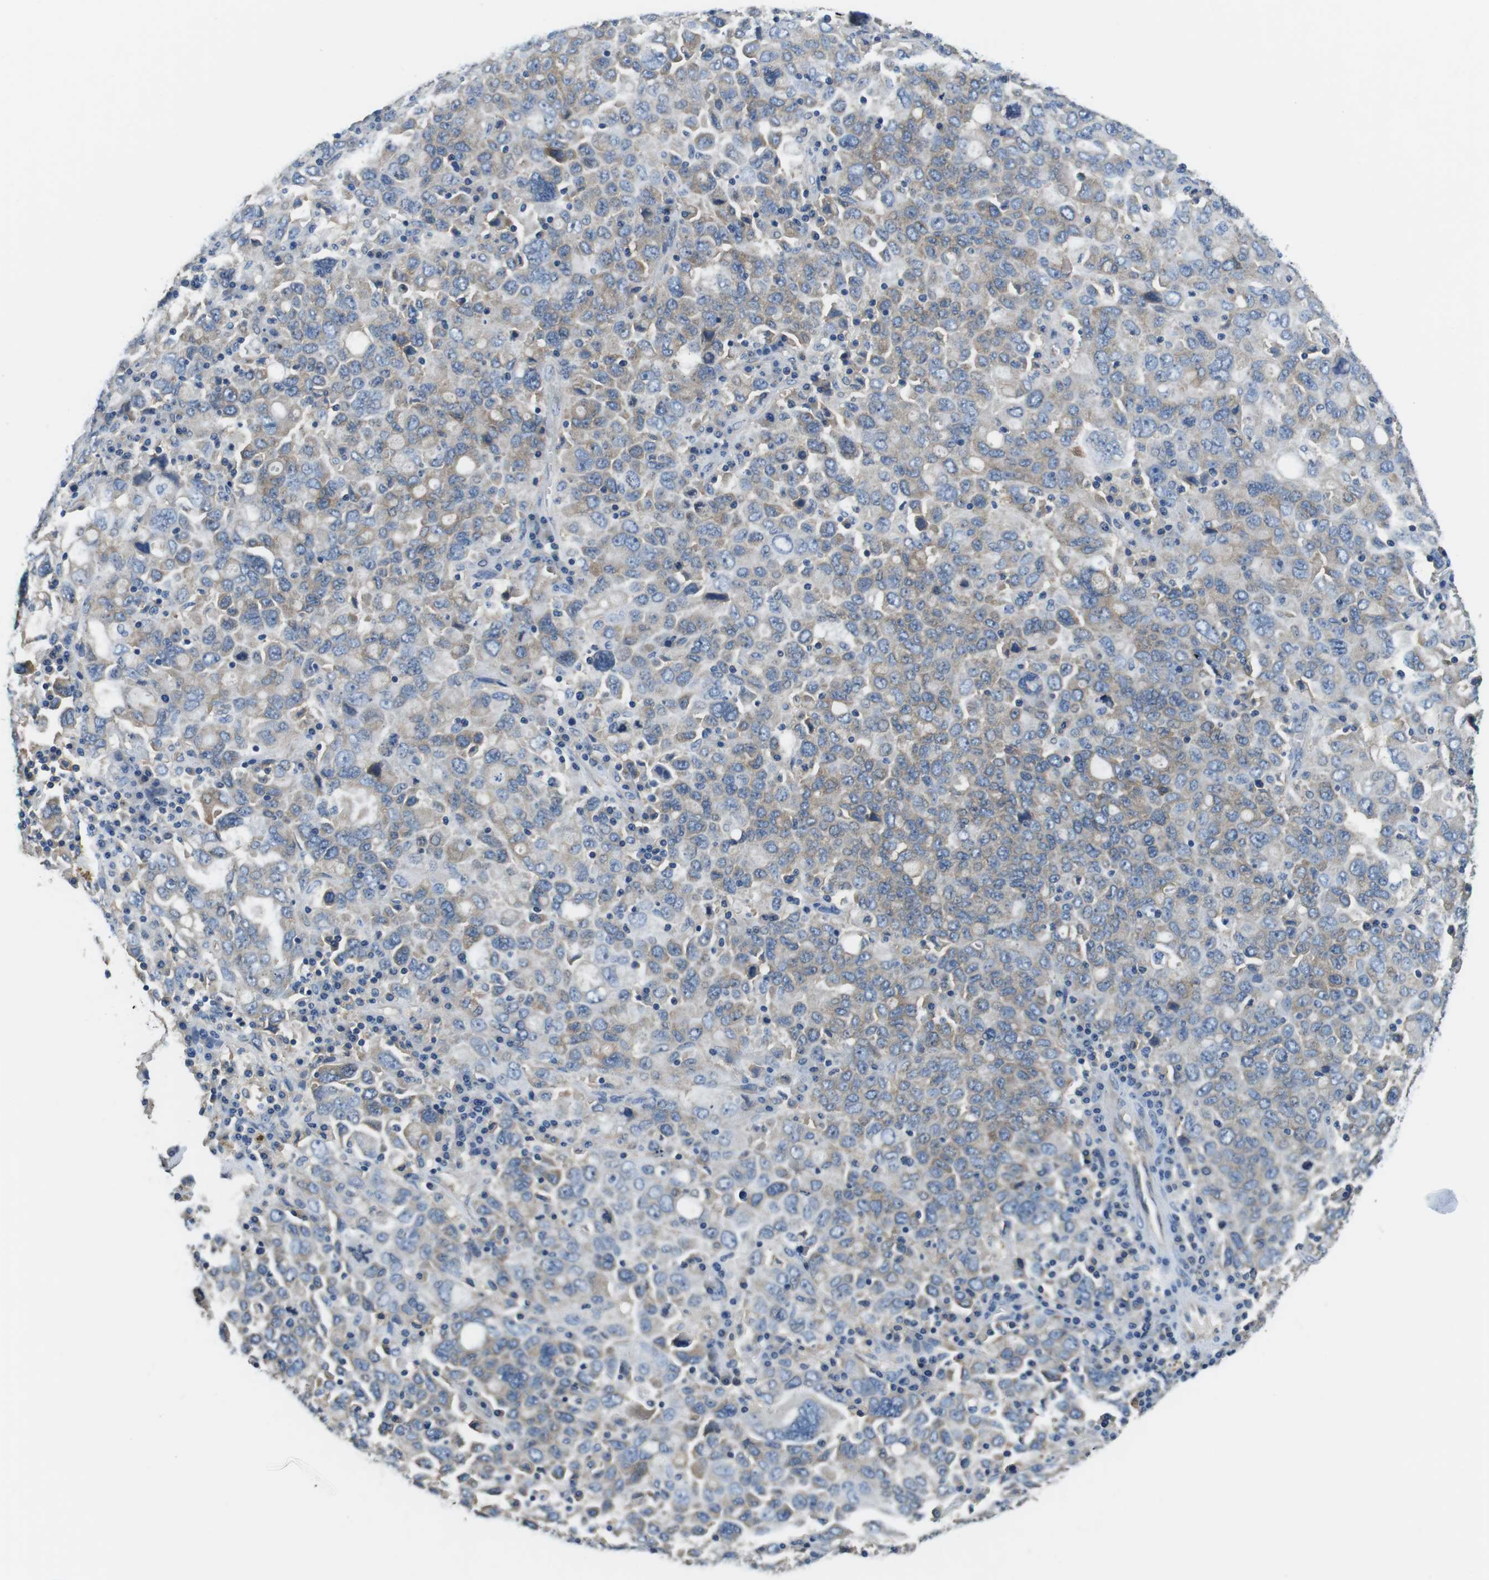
{"staining": {"intensity": "weak", "quantity": "25%-75%", "location": "cytoplasmic/membranous"}, "tissue": "ovarian cancer", "cell_type": "Tumor cells", "image_type": "cancer", "snomed": [{"axis": "morphology", "description": "Carcinoma, endometroid"}, {"axis": "topography", "description": "Ovary"}], "caption": "Human endometroid carcinoma (ovarian) stained with a brown dye exhibits weak cytoplasmic/membranous positive expression in about 25%-75% of tumor cells.", "gene": "DENND4C", "patient": {"sex": "female", "age": 62}}